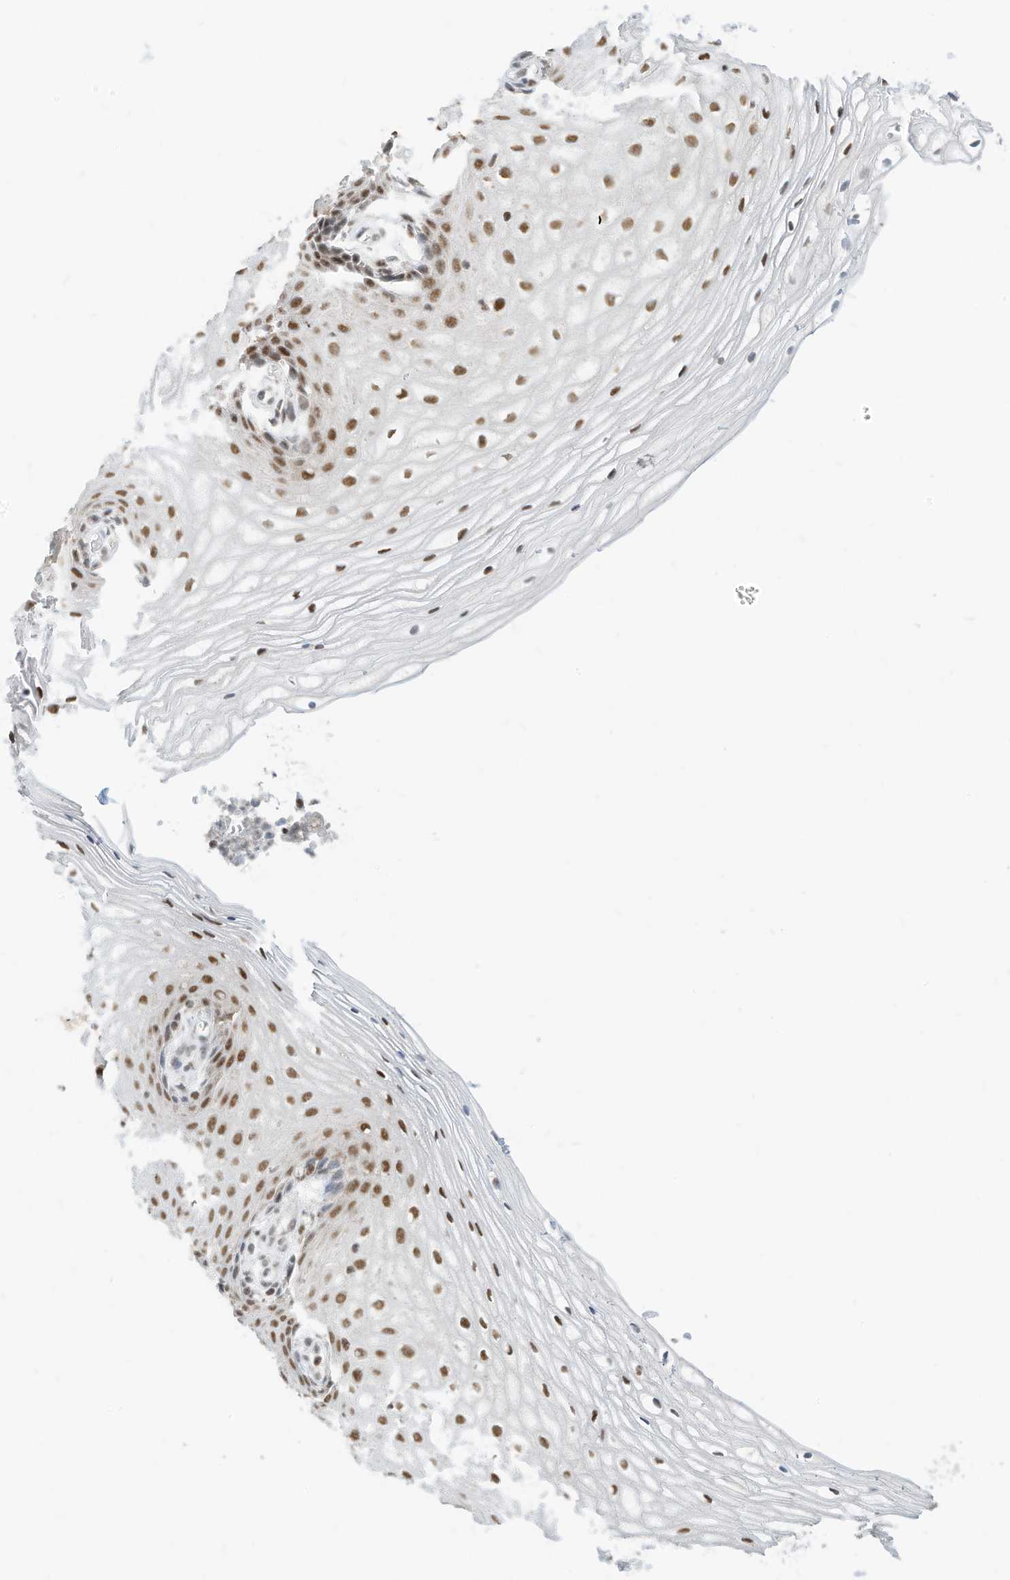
{"staining": {"intensity": "moderate", "quantity": ">75%", "location": "nuclear"}, "tissue": "vagina", "cell_type": "Squamous epithelial cells", "image_type": "normal", "snomed": [{"axis": "morphology", "description": "Normal tissue, NOS"}, {"axis": "topography", "description": "Vagina"}], "caption": "Brown immunohistochemical staining in benign human vagina demonstrates moderate nuclear expression in approximately >75% of squamous epithelial cells.", "gene": "OGT", "patient": {"sex": "female", "age": 60}}